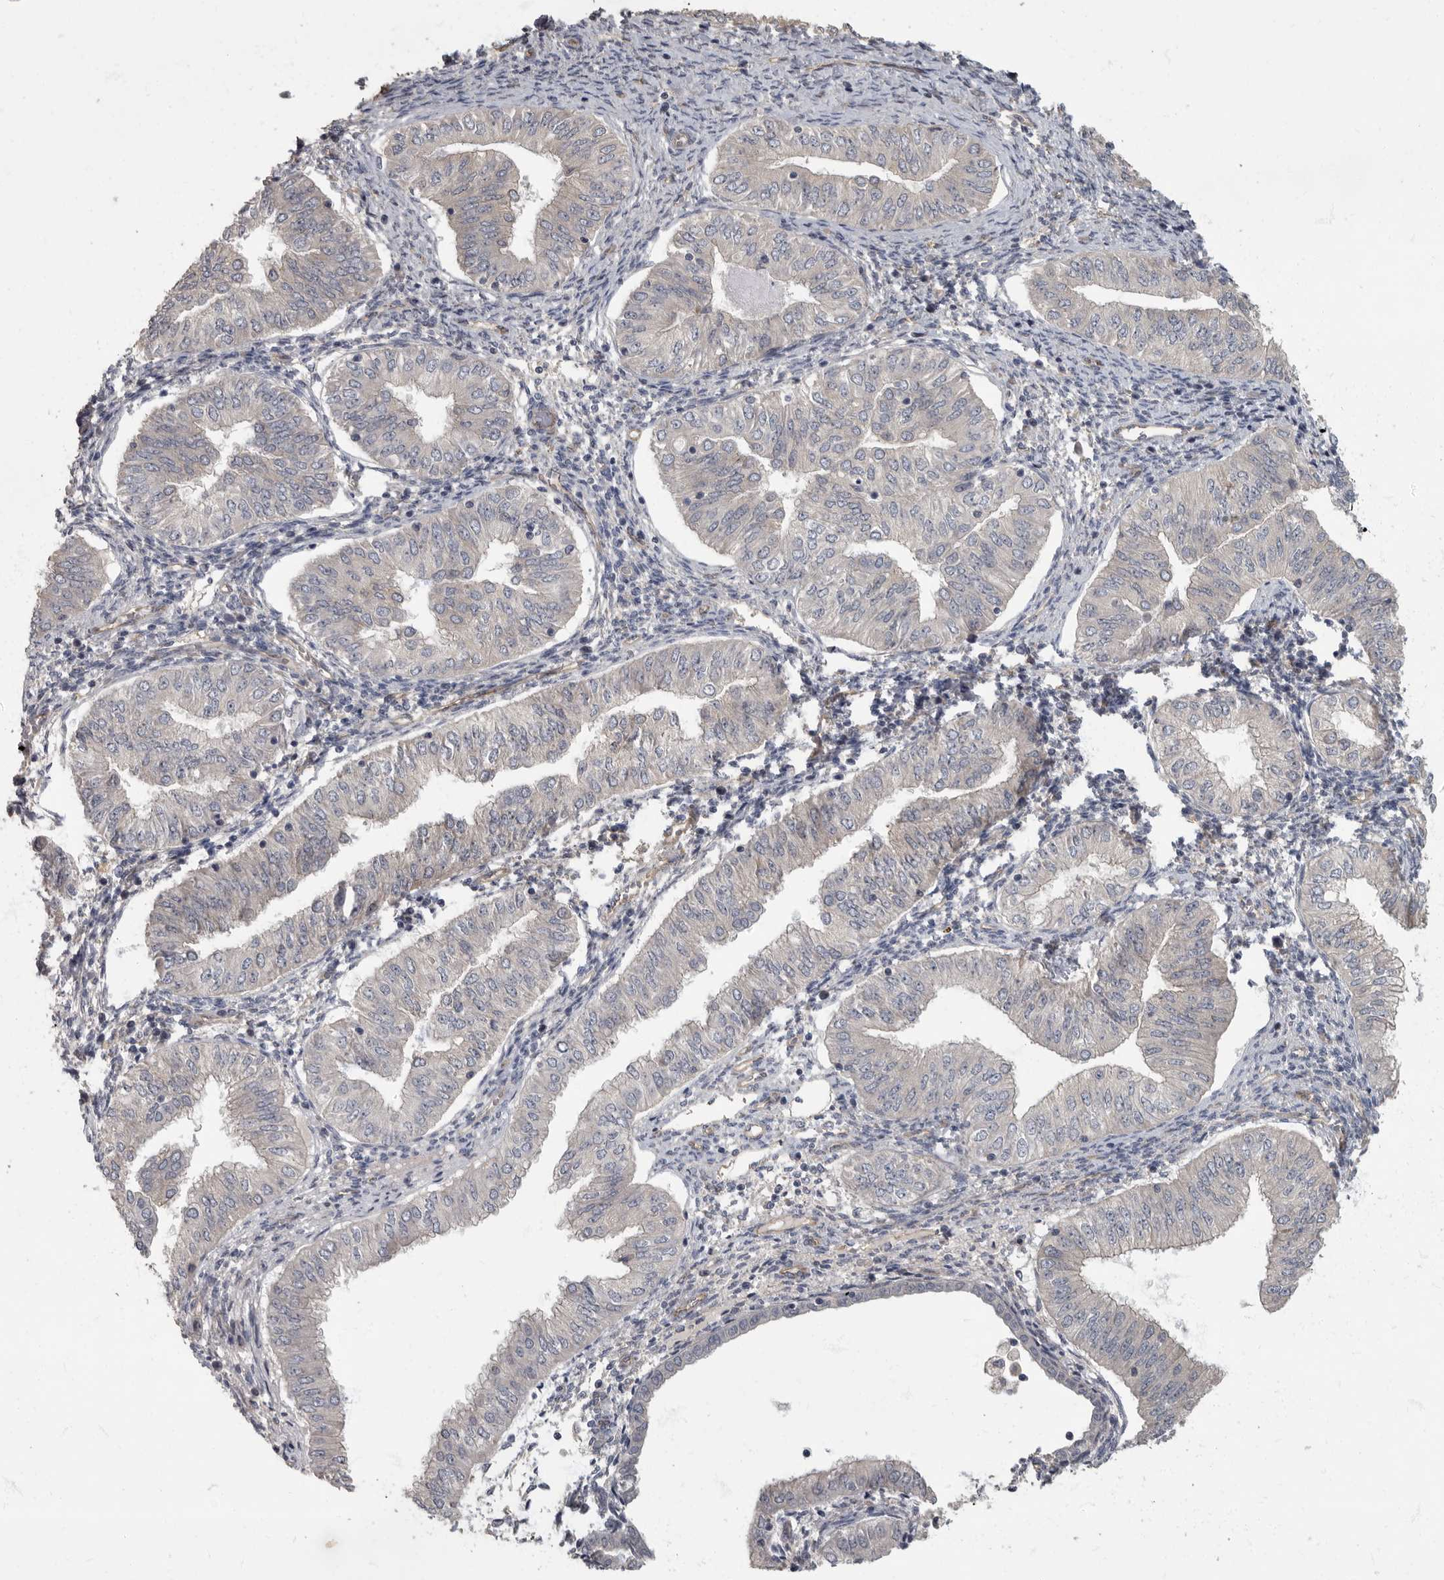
{"staining": {"intensity": "negative", "quantity": "none", "location": "none"}, "tissue": "endometrial cancer", "cell_type": "Tumor cells", "image_type": "cancer", "snomed": [{"axis": "morphology", "description": "Normal tissue, NOS"}, {"axis": "morphology", "description": "Adenocarcinoma, NOS"}, {"axis": "topography", "description": "Endometrium"}], "caption": "Immunohistochemical staining of endometrial adenocarcinoma reveals no significant staining in tumor cells.", "gene": "PDK1", "patient": {"sex": "female", "age": 53}}